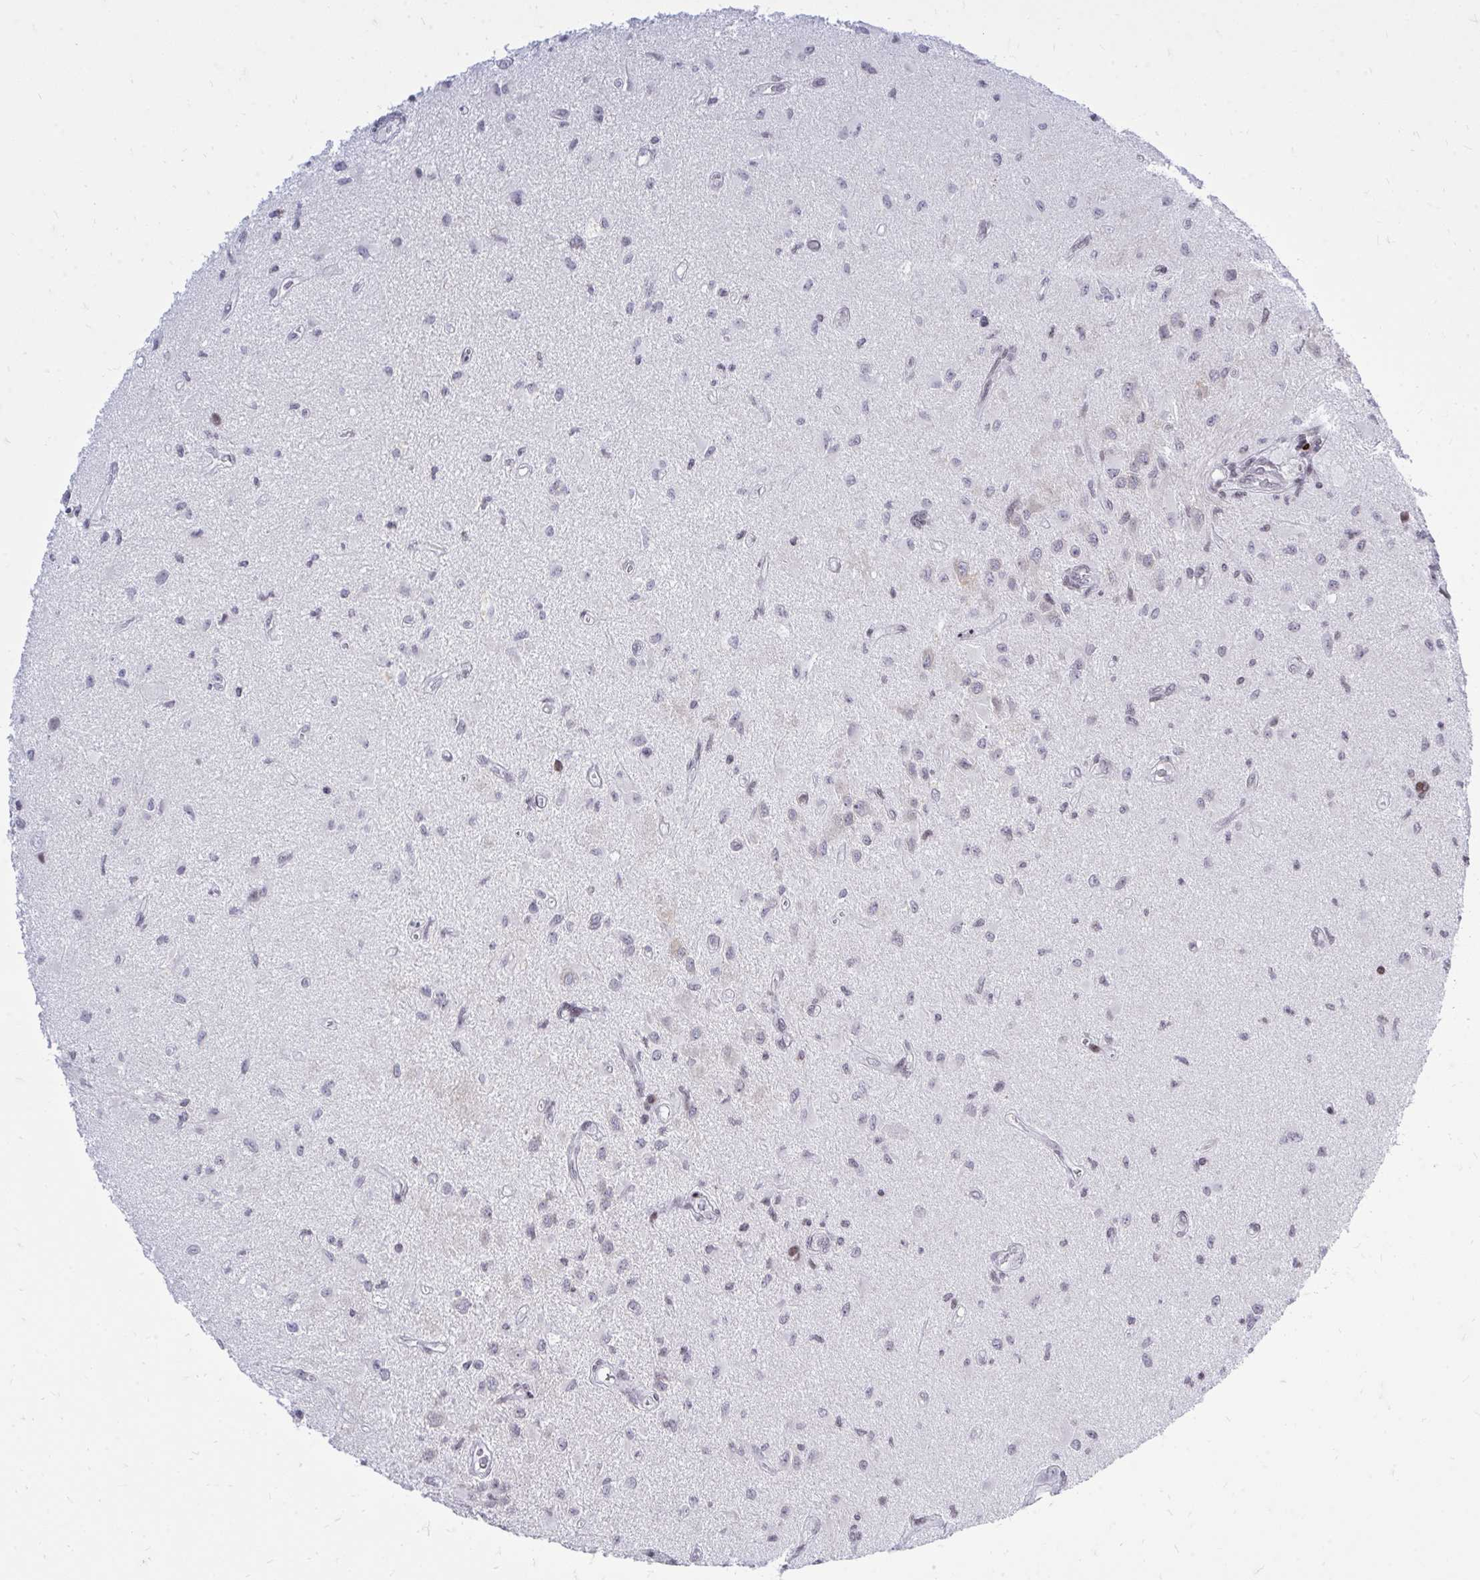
{"staining": {"intensity": "negative", "quantity": "none", "location": "none"}, "tissue": "glioma", "cell_type": "Tumor cells", "image_type": "cancer", "snomed": [{"axis": "morphology", "description": "Glioma, malignant, High grade"}, {"axis": "topography", "description": "Brain"}], "caption": "A micrograph of human glioma is negative for staining in tumor cells.", "gene": "GABRA1", "patient": {"sex": "male", "age": 67}}